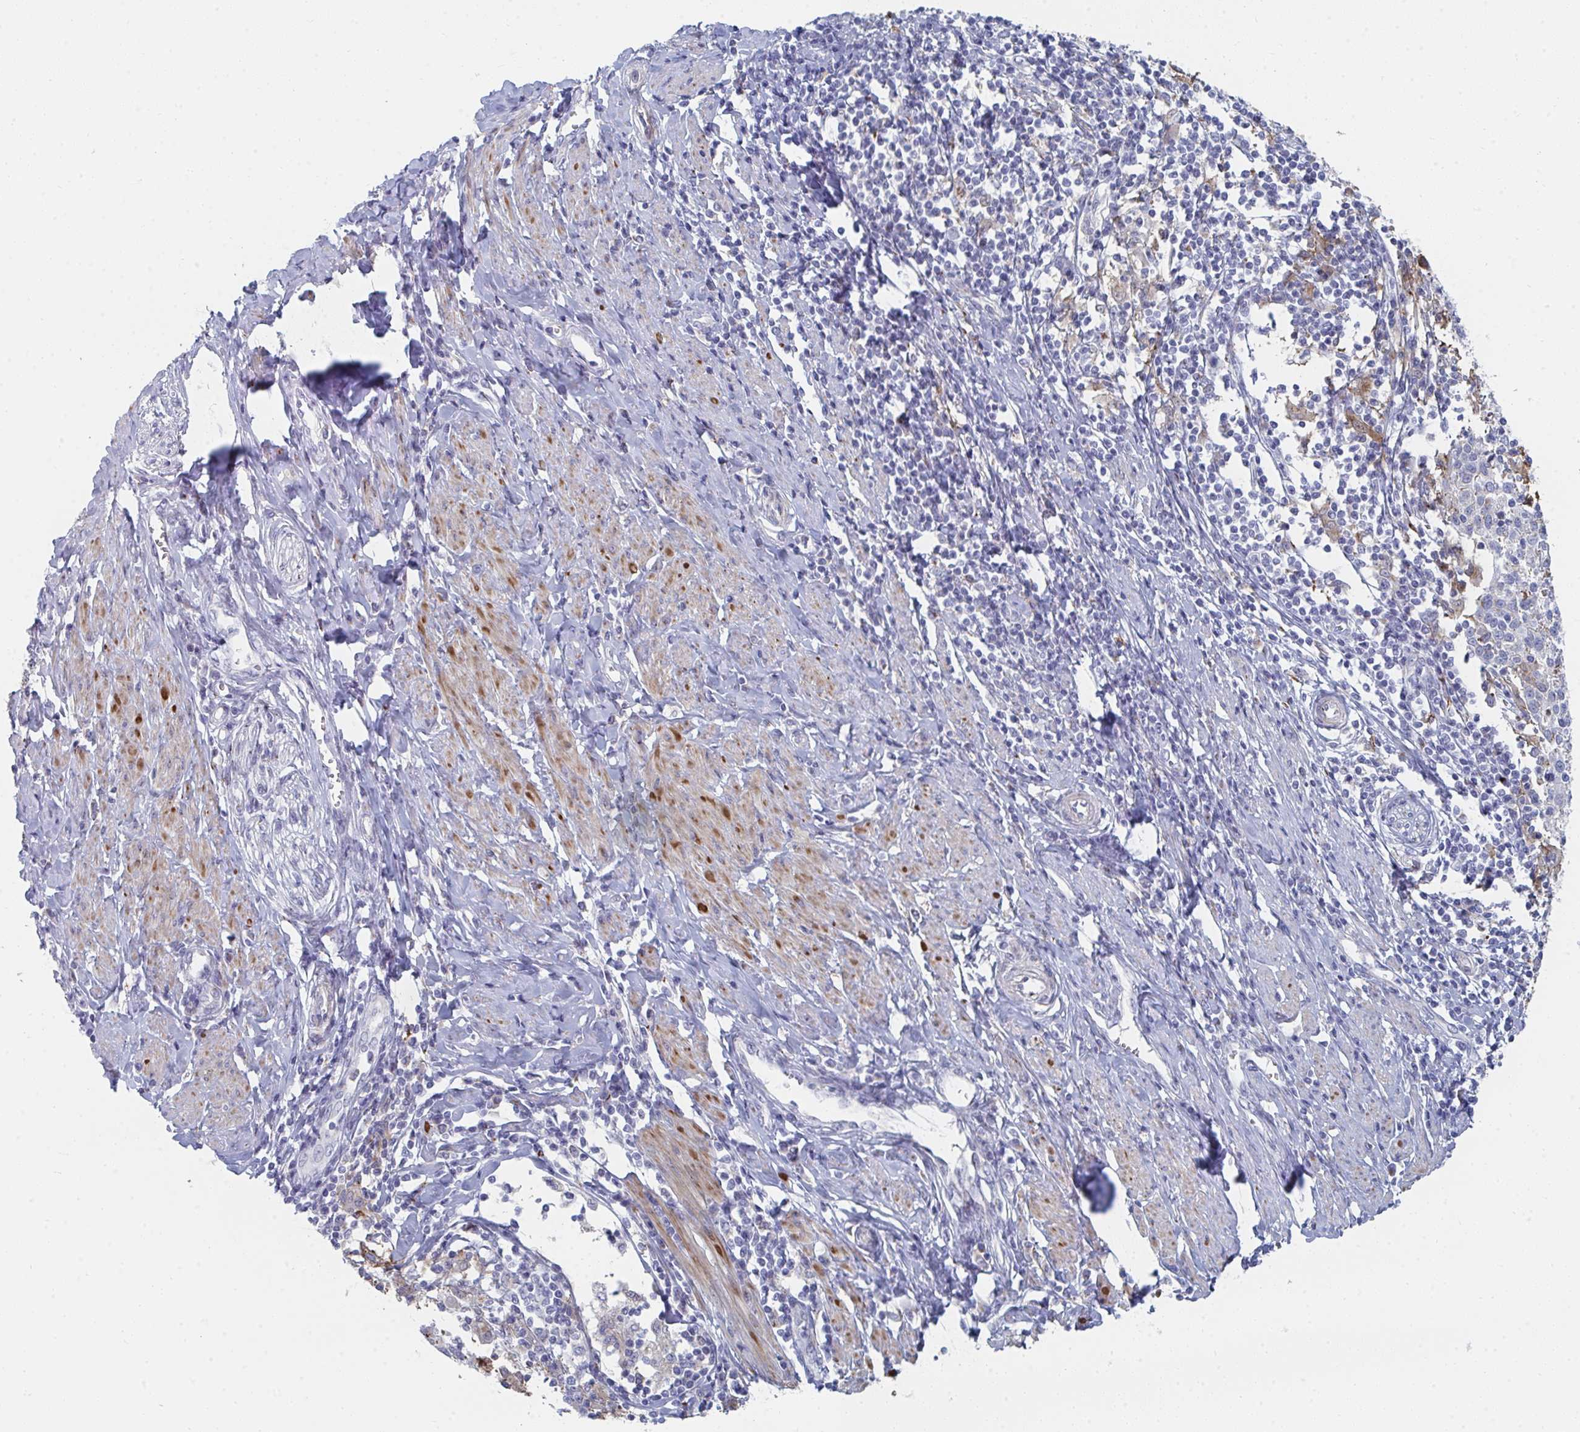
{"staining": {"intensity": "negative", "quantity": "none", "location": "none"}, "tissue": "cervical cancer", "cell_type": "Tumor cells", "image_type": "cancer", "snomed": [{"axis": "morphology", "description": "Squamous cell carcinoma, NOS"}, {"axis": "topography", "description": "Cervix"}], "caption": "Tumor cells are negative for brown protein staining in cervical cancer (squamous cell carcinoma).", "gene": "PSMG1", "patient": {"sex": "female", "age": 52}}